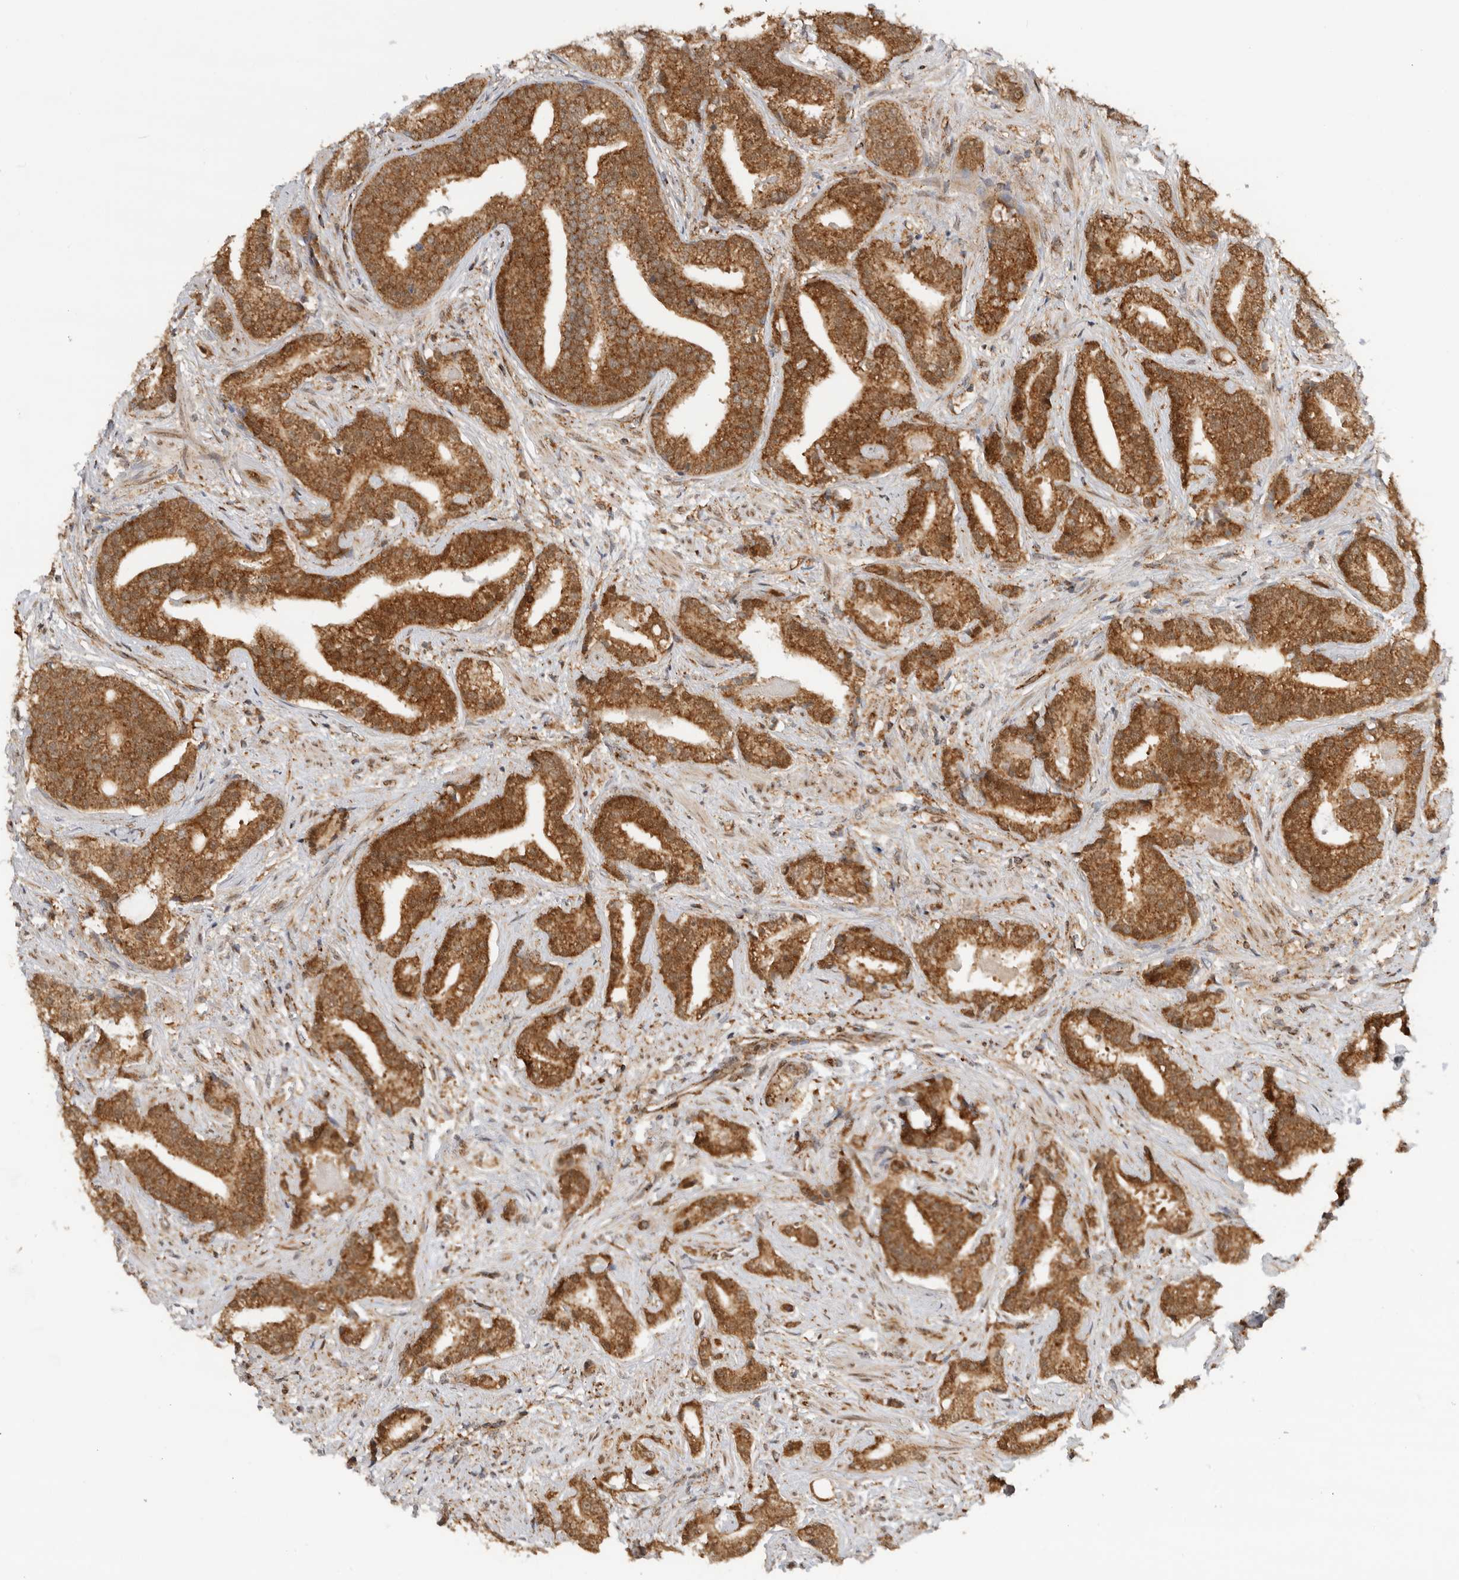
{"staining": {"intensity": "moderate", "quantity": ">75%", "location": "cytoplasmic/membranous"}, "tissue": "prostate cancer", "cell_type": "Tumor cells", "image_type": "cancer", "snomed": [{"axis": "morphology", "description": "Adenocarcinoma, Low grade"}, {"axis": "topography", "description": "Prostate"}], "caption": "The micrograph reveals immunohistochemical staining of prostate low-grade adenocarcinoma. There is moderate cytoplasmic/membranous positivity is seen in about >75% of tumor cells. (DAB IHC, brown staining for protein, blue staining for nuclei).", "gene": "DCAF8", "patient": {"sex": "male", "age": 67}}